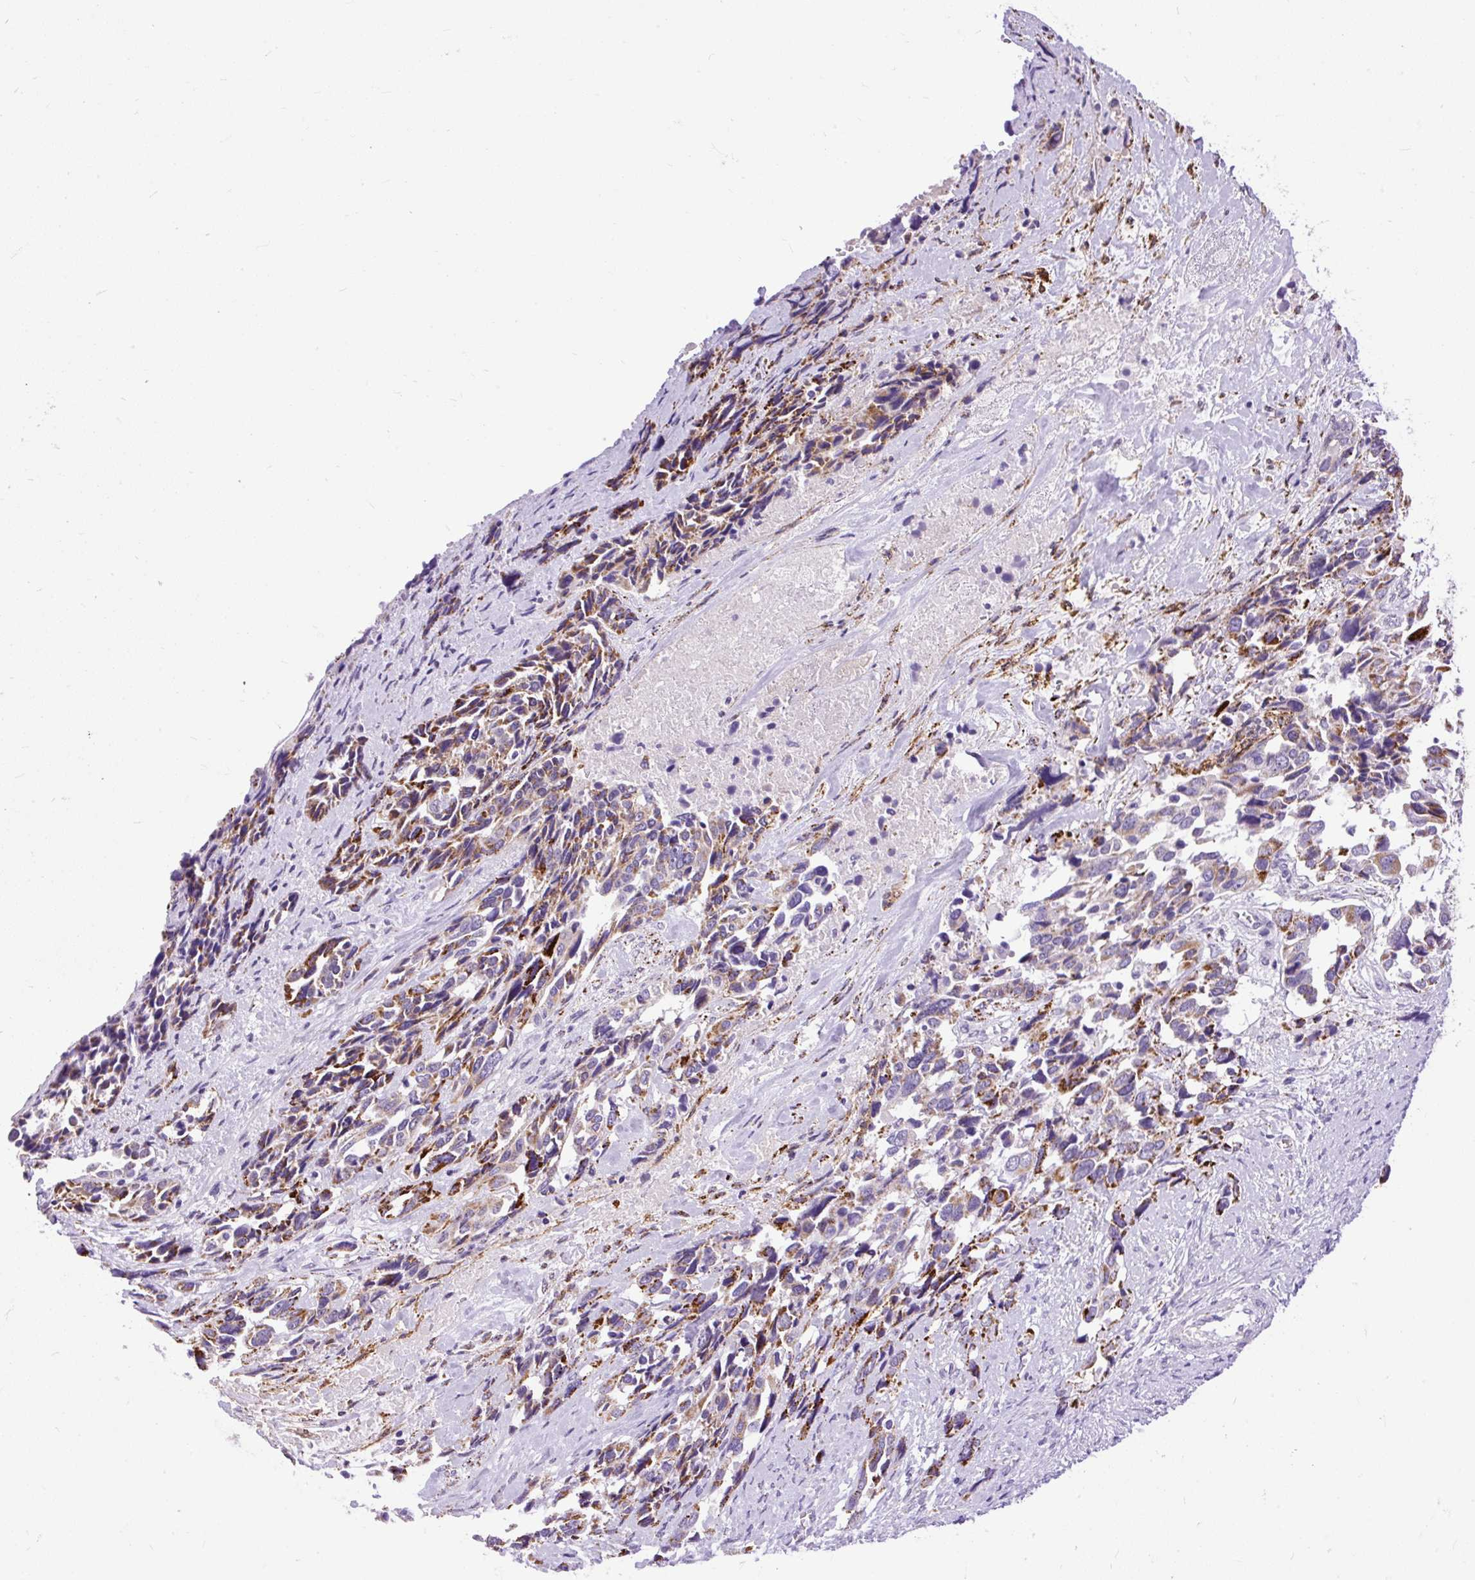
{"staining": {"intensity": "moderate", "quantity": "25%-75%", "location": "cytoplasmic/membranous"}, "tissue": "ovarian cancer", "cell_type": "Tumor cells", "image_type": "cancer", "snomed": [{"axis": "morphology", "description": "Cystadenocarcinoma, serous, NOS"}, {"axis": "topography", "description": "Ovary"}], "caption": "Immunohistochemistry (DAB (3,3'-diaminobenzidine)) staining of ovarian serous cystadenocarcinoma shows moderate cytoplasmic/membranous protein expression in approximately 25%-75% of tumor cells.", "gene": "ZNF256", "patient": {"sex": "female", "age": 44}}